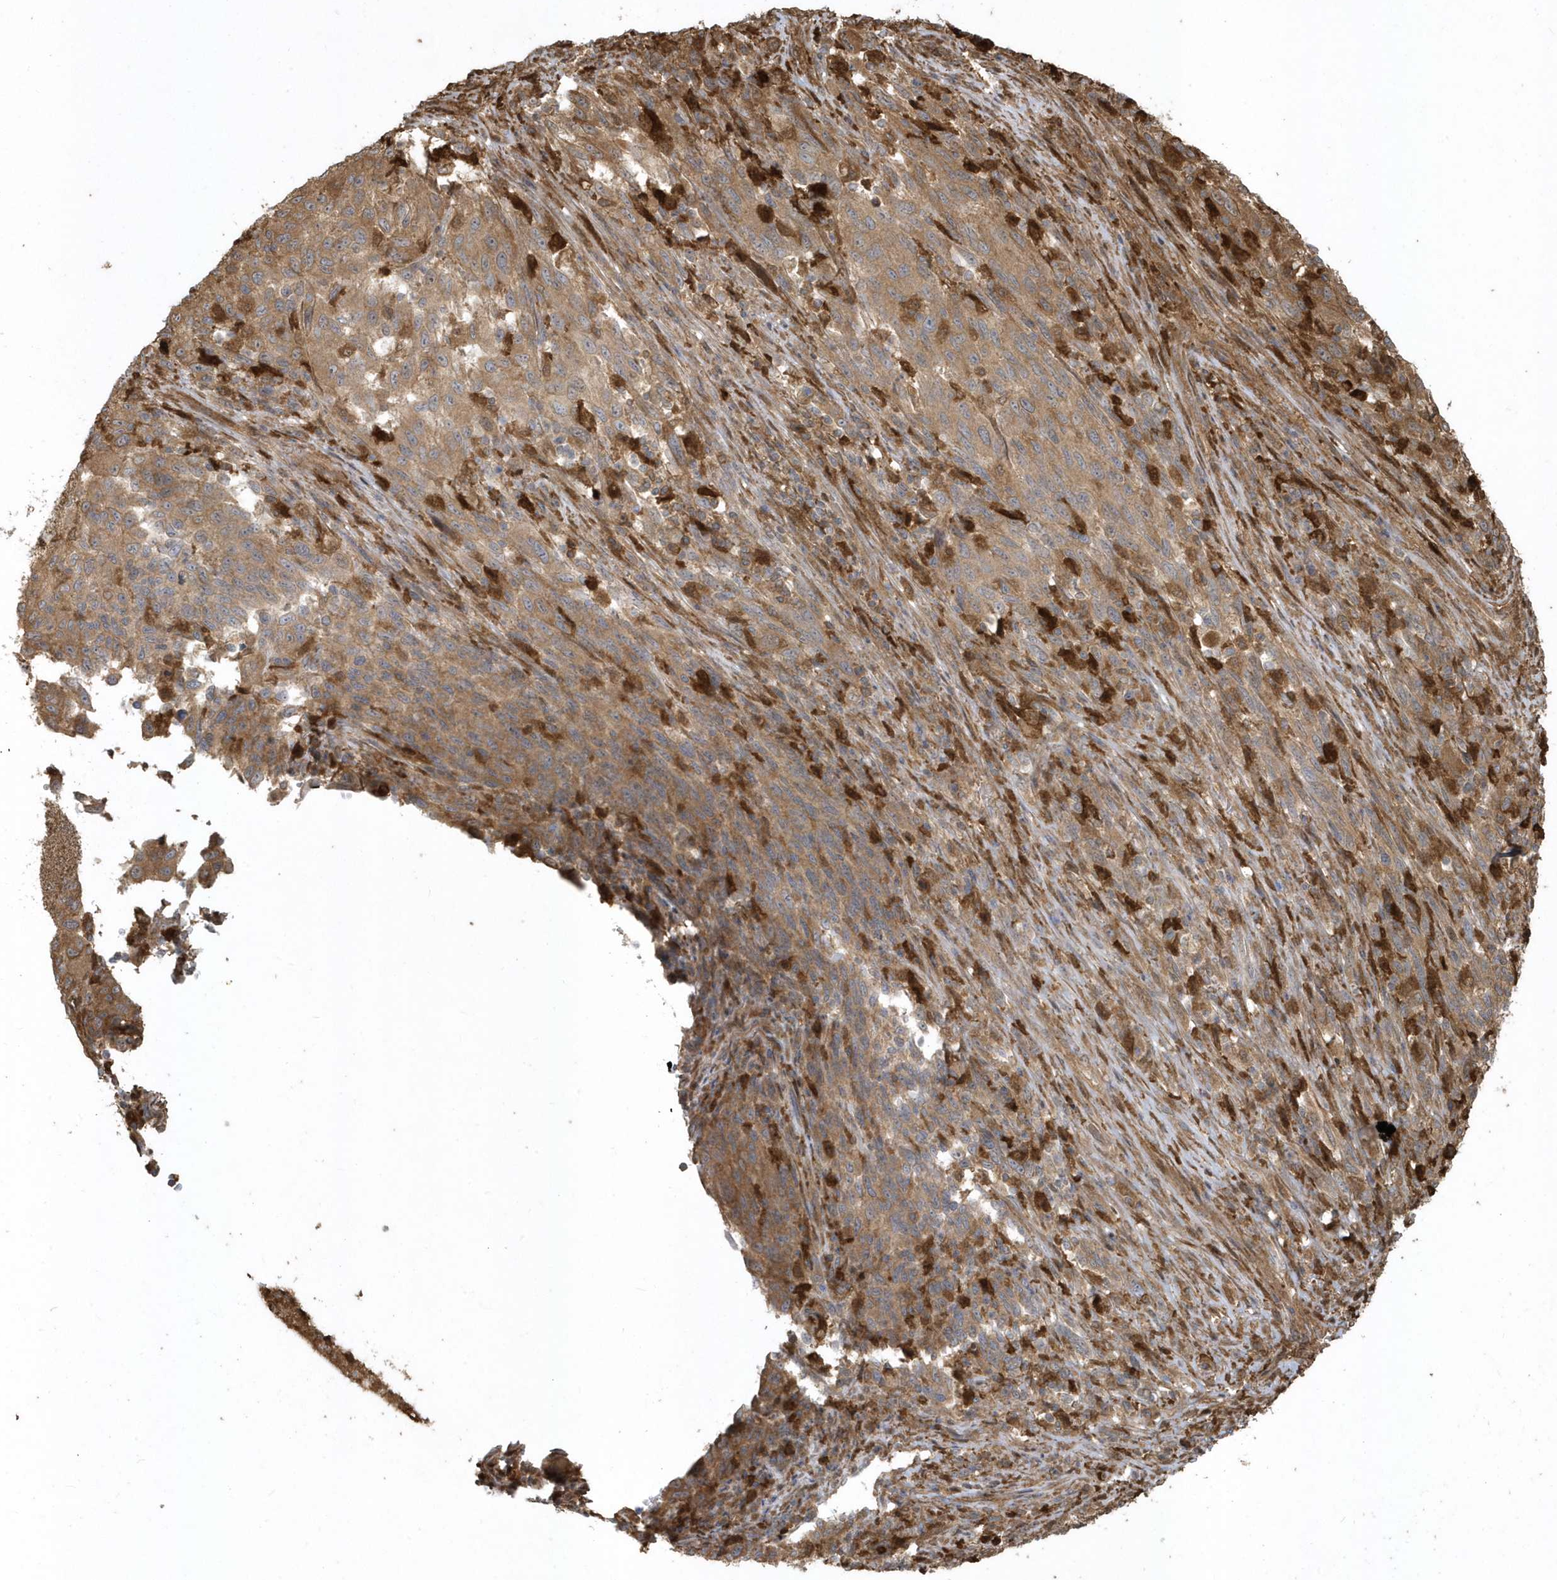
{"staining": {"intensity": "moderate", "quantity": ">75%", "location": "cytoplasmic/membranous"}, "tissue": "melanoma", "cell_type": "Tumor cells", "image_type": "cancer", "snomed": [{"axis": "morphology", "description": "Malignant melanoma, Metastatic site"}, {"axis": "topography", "description": "Lymph node"}], "caption": "A high-resolution histopathology image shows IHC staining of malignant melanoma (metastatic site), which shows moderate cytoplasmic/membranous expression in about >75% of tumor cells.", "gene": "HNMT", "patient": {"sex": "male", "age": 61}}